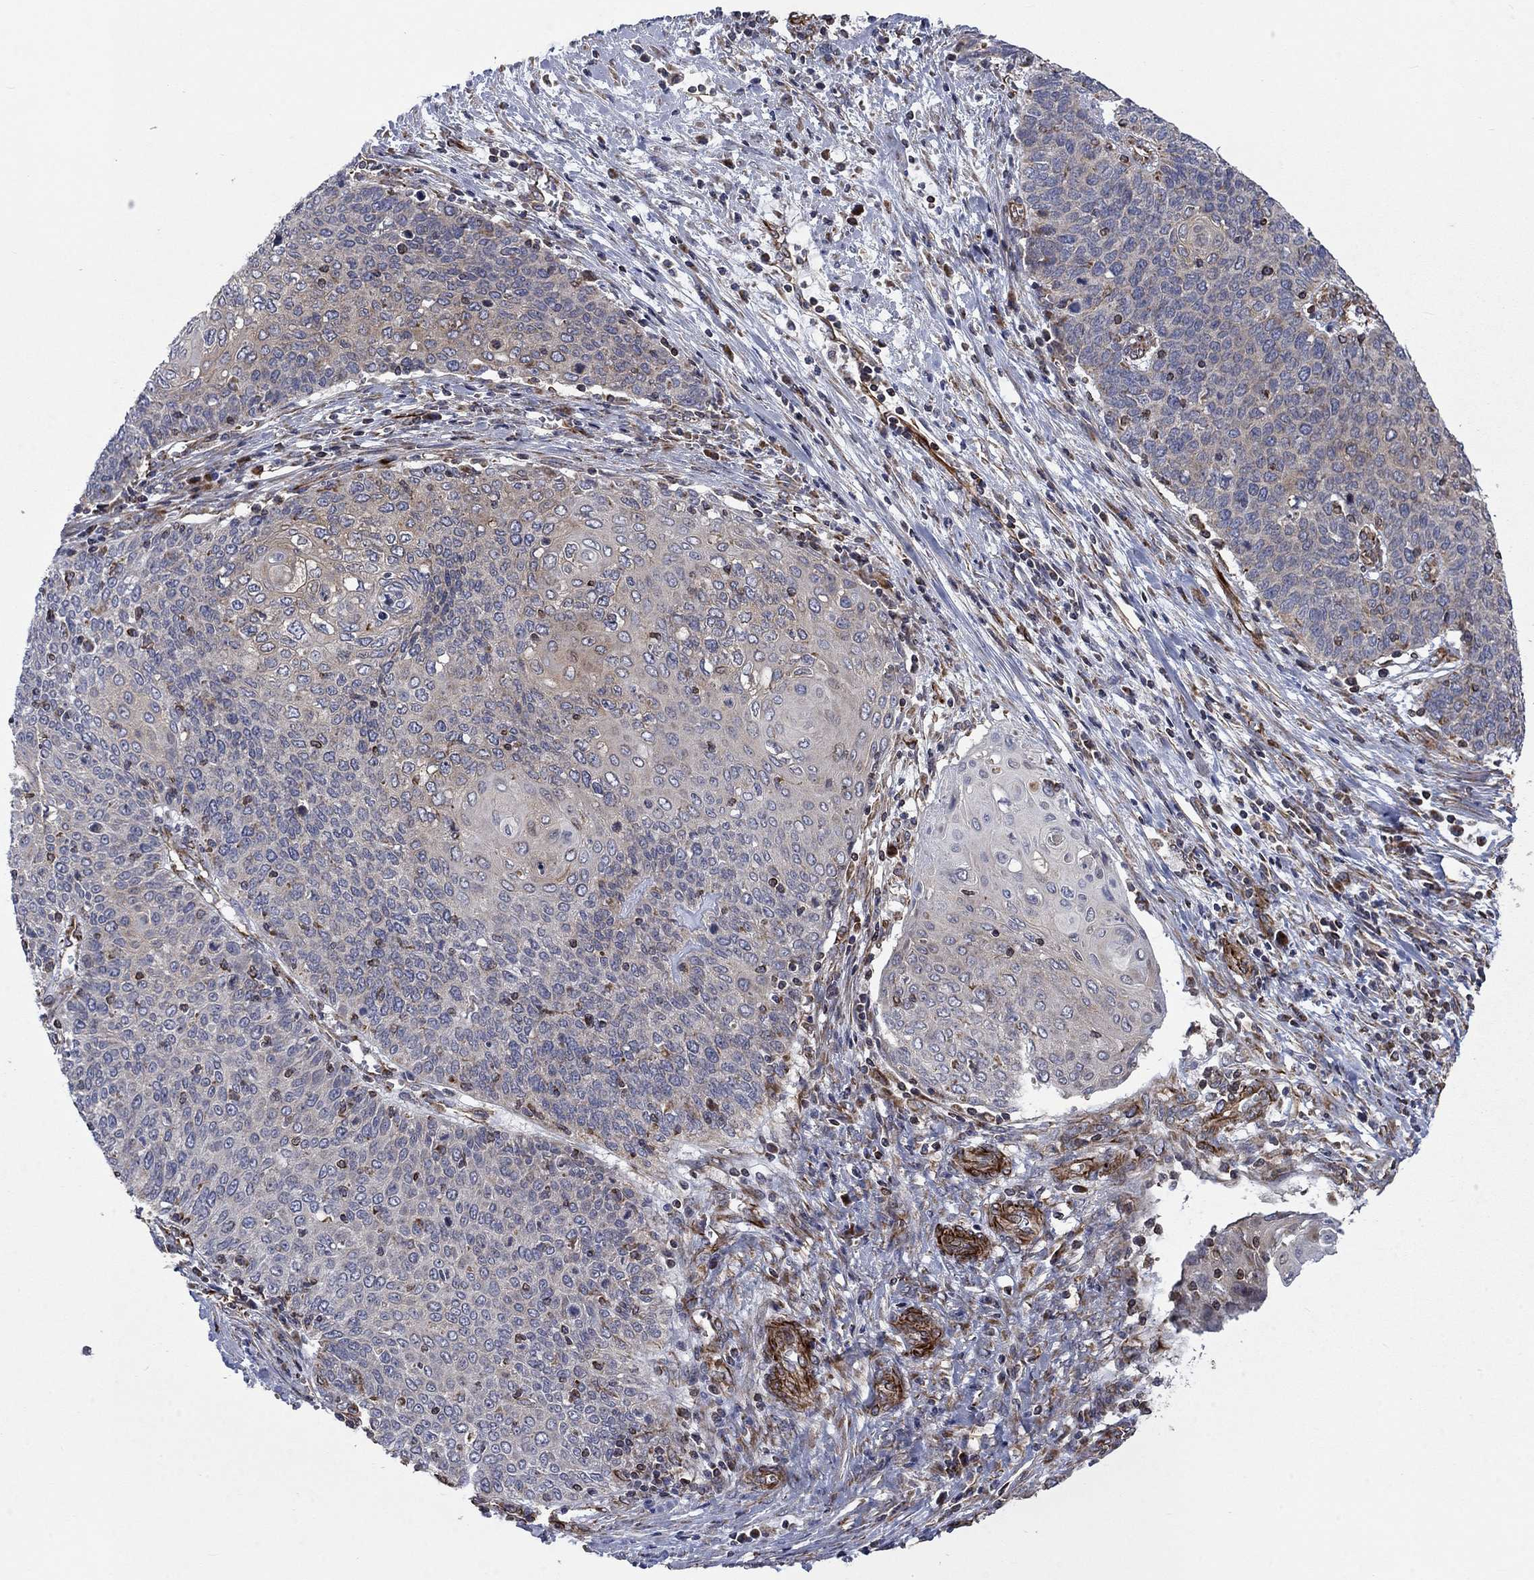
{"staining": {"intensity": "weak", "quantity": "<25%", "location": "cytoplasmic/membranous"}, "tissue": "cervical cancer", "cell_type": "Tumor cells", "image_type": "cancer", "snomed": [{"axis": "morphology", "description": "Squamous cell carcinoma, NOS"}, {"axis": "topography", "description": "Cervix"}], "caption": "The IHC micrograph has no significant staining in tumor cells of squamous cell carcinoma (cervical) tissue.", "gene": "NDUFC1", "patient": {"sex": "female", "age": 39}}